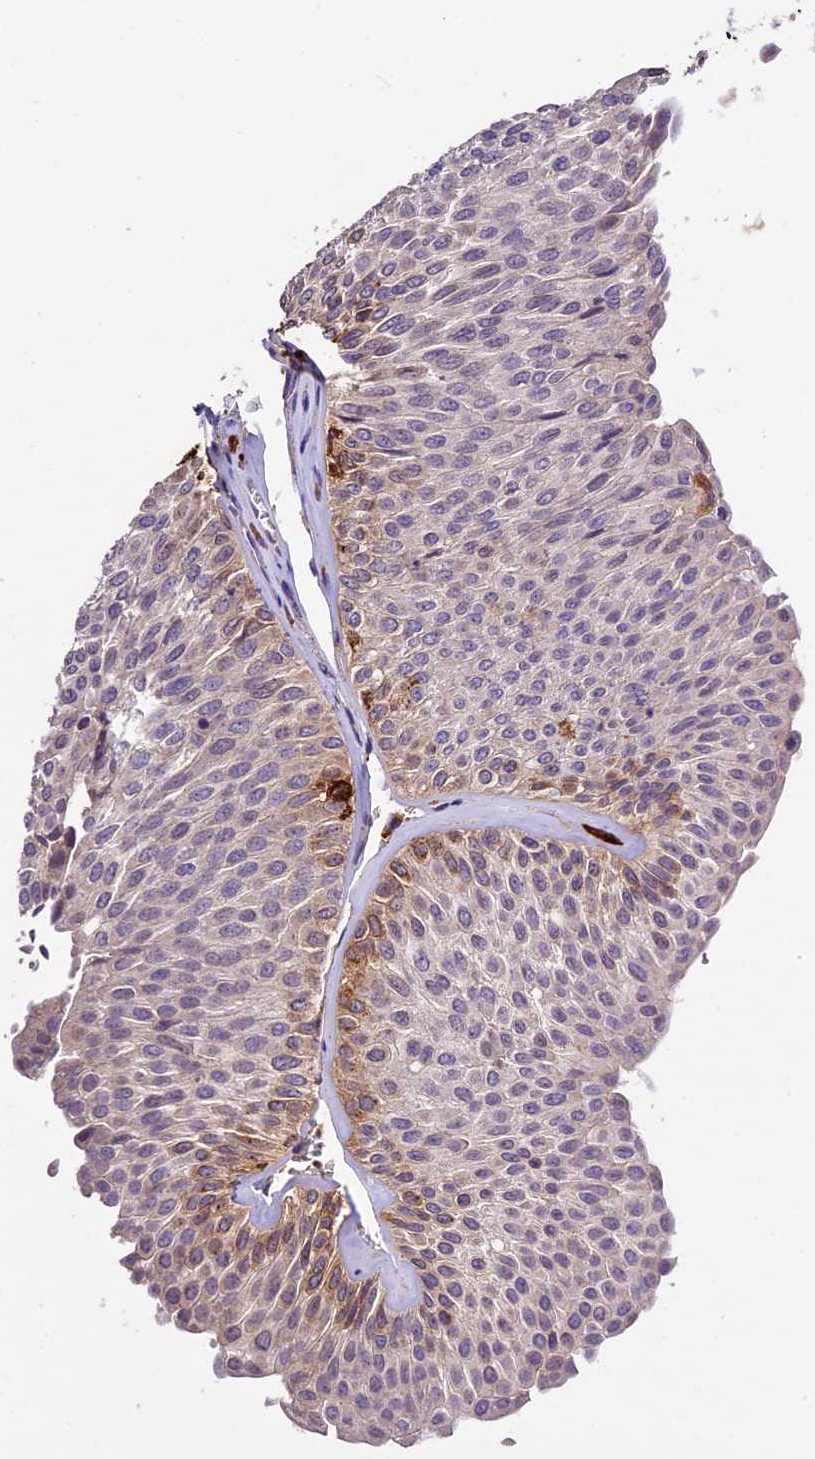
{"staining": {"intensity": "moderate", "quantity": "<25%", "location": "cytoplasmic/membranous"}, "tissue": "urothelial cancer", "cell_type": "Tumor cells", "image_type": "cancer", "snomed": [{"axis": "morphology", "description": "Urothelial carcinoma, Low grade"}, {"axis": "topography", "description": "Urinary bladder"}], "caption": "Immunohistochemistry (IHC) micrograph of human urothelial carcinoma (low-grade) stained for a protein (brown), which shows low levels of moderate cytoplasmic/membranous expression in approximately <25% of tumor cells.", "gene": "CILP2", "patient": {"sex": "male", "age": 78}}